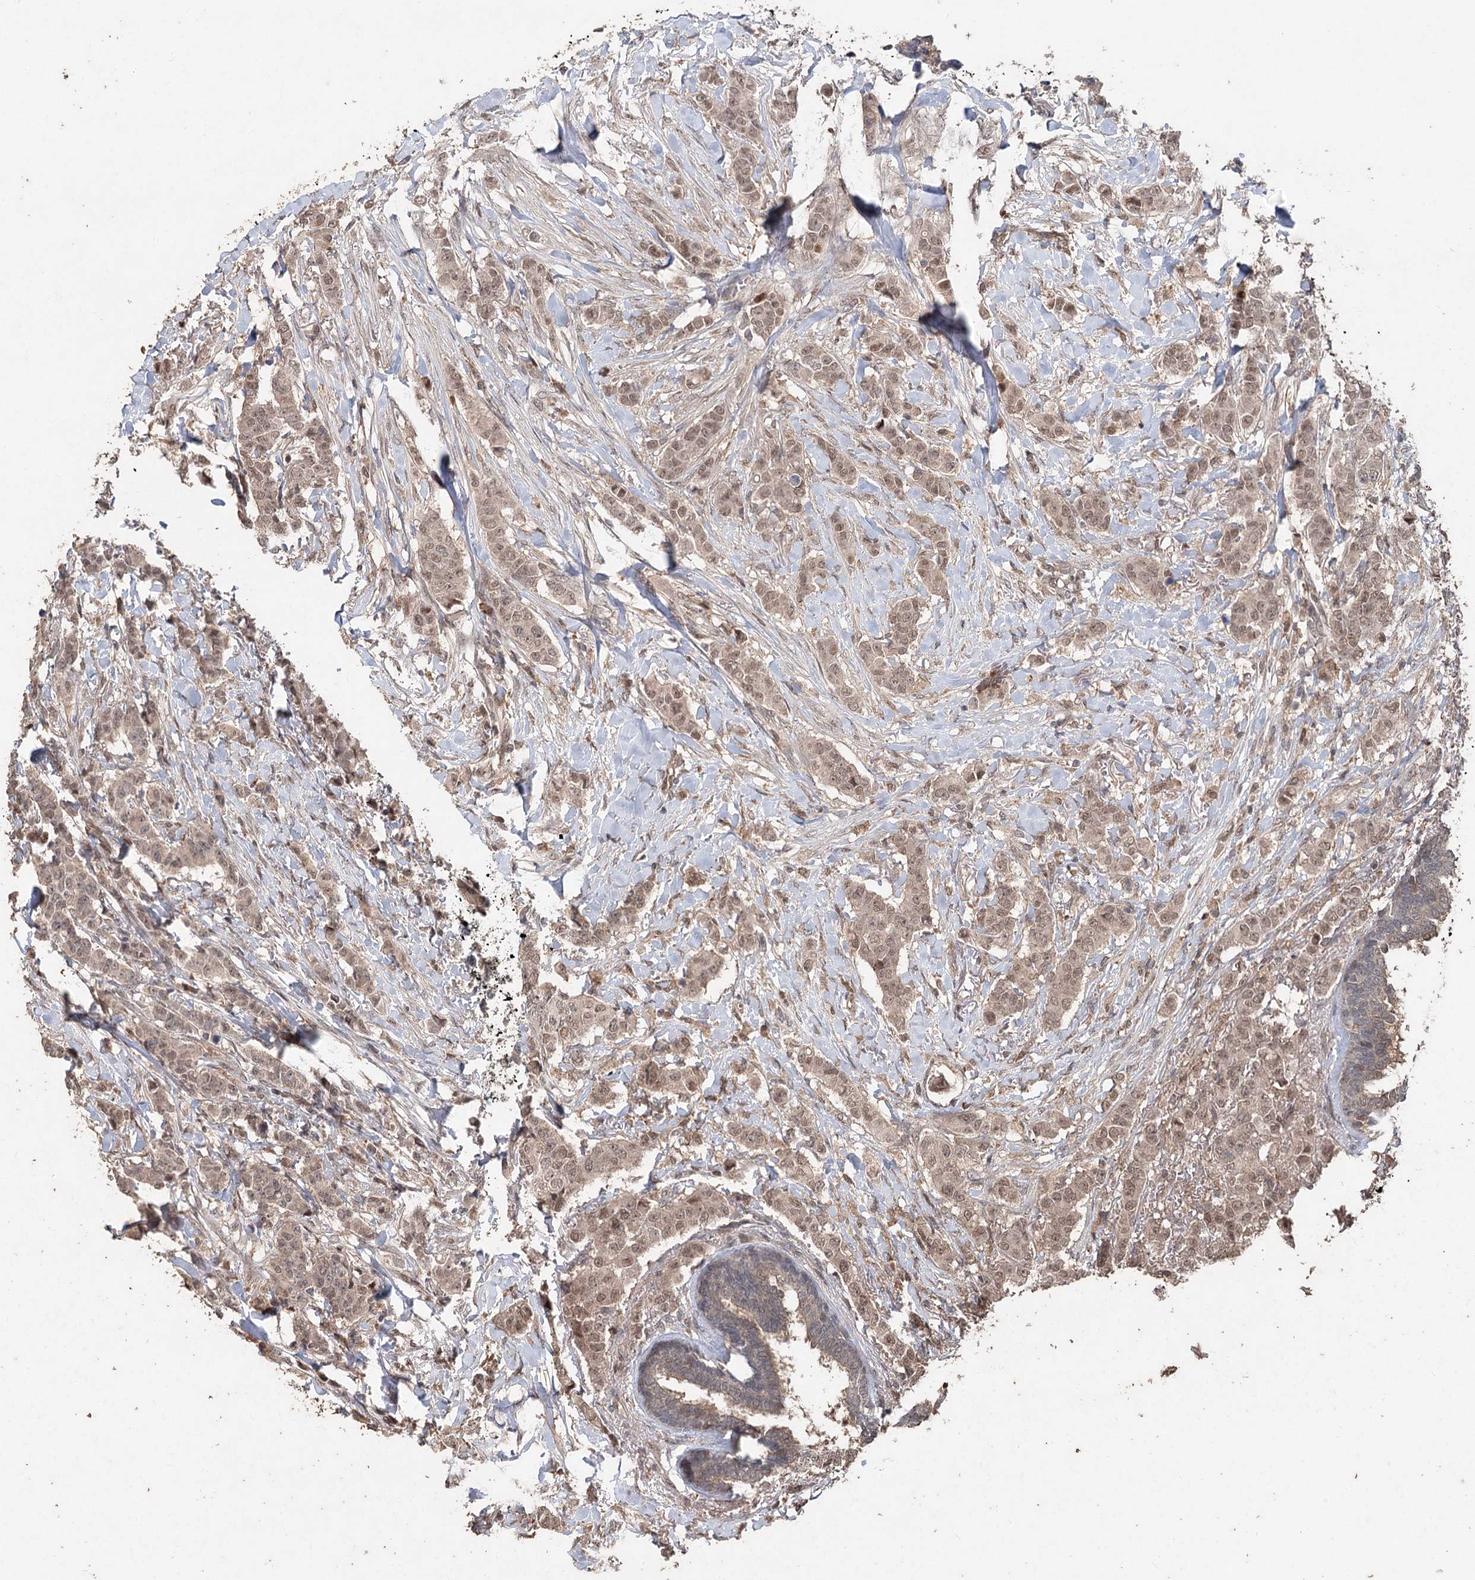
{"staining": {"intensity": "moderate", "quantity": ">75%", "location": "nuclear"}, "tissue": "breast cancer", "cell_type": "Tumor cells", "image_type": "cancer", "snomed": [{"axis": "morphology", "description": "Duct carcinoma"}, {"axis": "topography", "description": "Breast"}], "caption": "This micrograph reveals immunohistochemistry (IHC) staining of human infiltrating ductal carcinoma (breast), with medium moderate nuclear positivity in about >75% of tumor cells.", "gene": "FBXO7", "patient": {"sex": "female", "age": 40}}